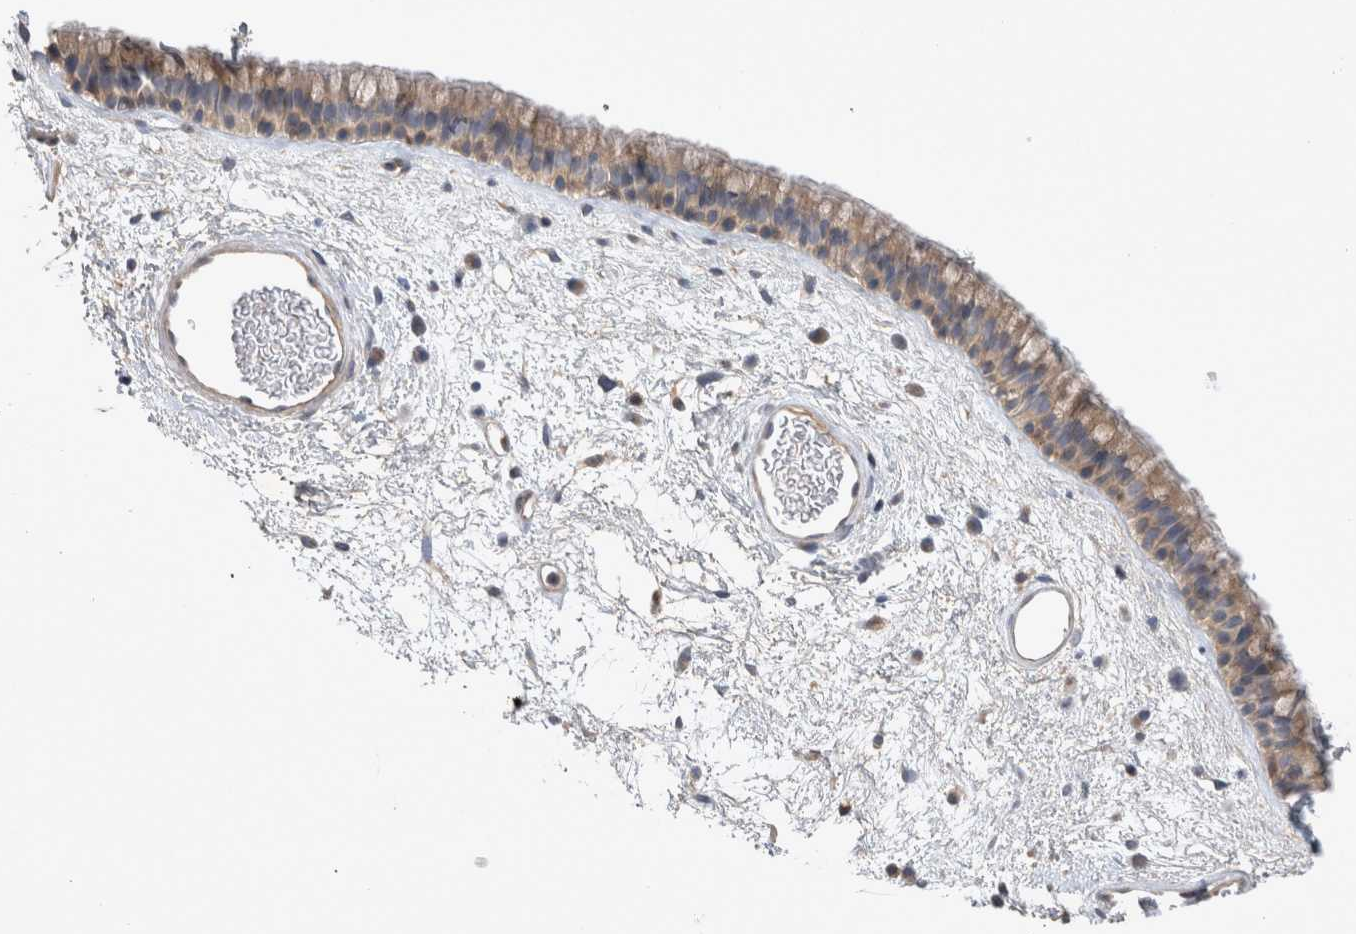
{"staining": {"intensity": "moderate", "quantity": ">75%", "location": "cytoplasmic/membranous"}, "tissue": "nasopharynx", "cell_type": "Respiratory epithelial cells", "image_type": "normal", "snomed": [{"axis": "morphology", "description": "Normal tissue, NOS"}, {"axis": "morphology", "description": "Inflammation, NOS"}, {"axis": "topography", "description": "Nasopharynx"}], "caption": "Immunohistochemistry of benign human nasopharynx displays medium levels of moderate cytoplasmic/membranous staining in about >75% of respiratory epithelial cells. (DAB (3,3'-diaminobenzidine) IHC with brightfield microscopy, high magnification).", "gene": "SRD5A3", "patient": {"sex": "male", "age": 48}}